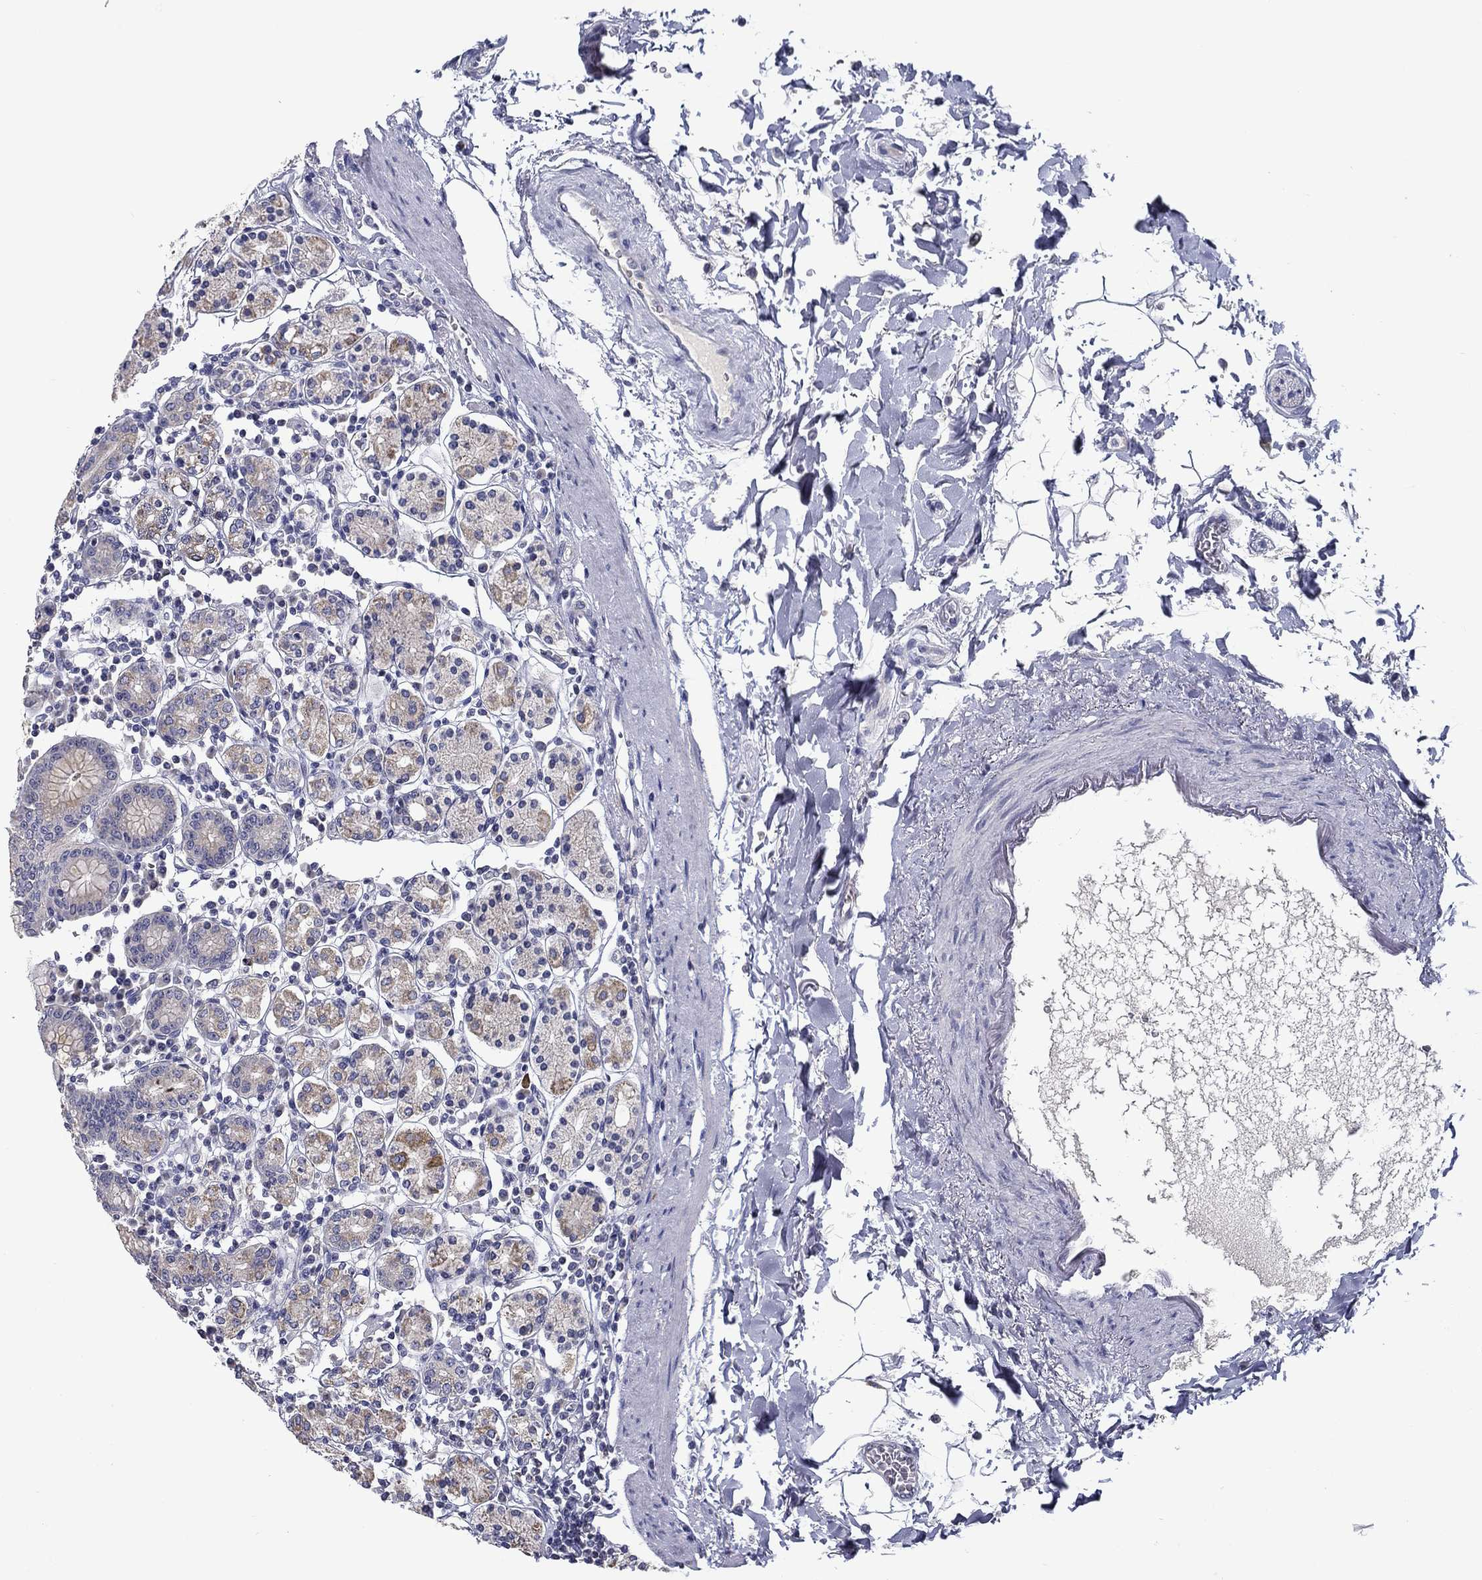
{"staining": {"intensity": "moderate", "quantity": "<25%", "location": "cytoplasmic/membranous"}, "tissue": "stomach", "cell_type": "Glandular cells", "image_type": "normal", "snomed": [{"axis": "morphology", "description": "Normal tissue, NOS"}, {"axis": "topography", "description": "Stomach, upper"}, {"axis": "topography", "description": "Stomach"}], "caption": "Unremarkable stomach was stained to show a protein in brown. There is low levels of moderate cytoplasmic/membranous staining in about <25% of glandular cells.", "gene": "SPATA7", "patient": {"sex": "male", "age": 62}}